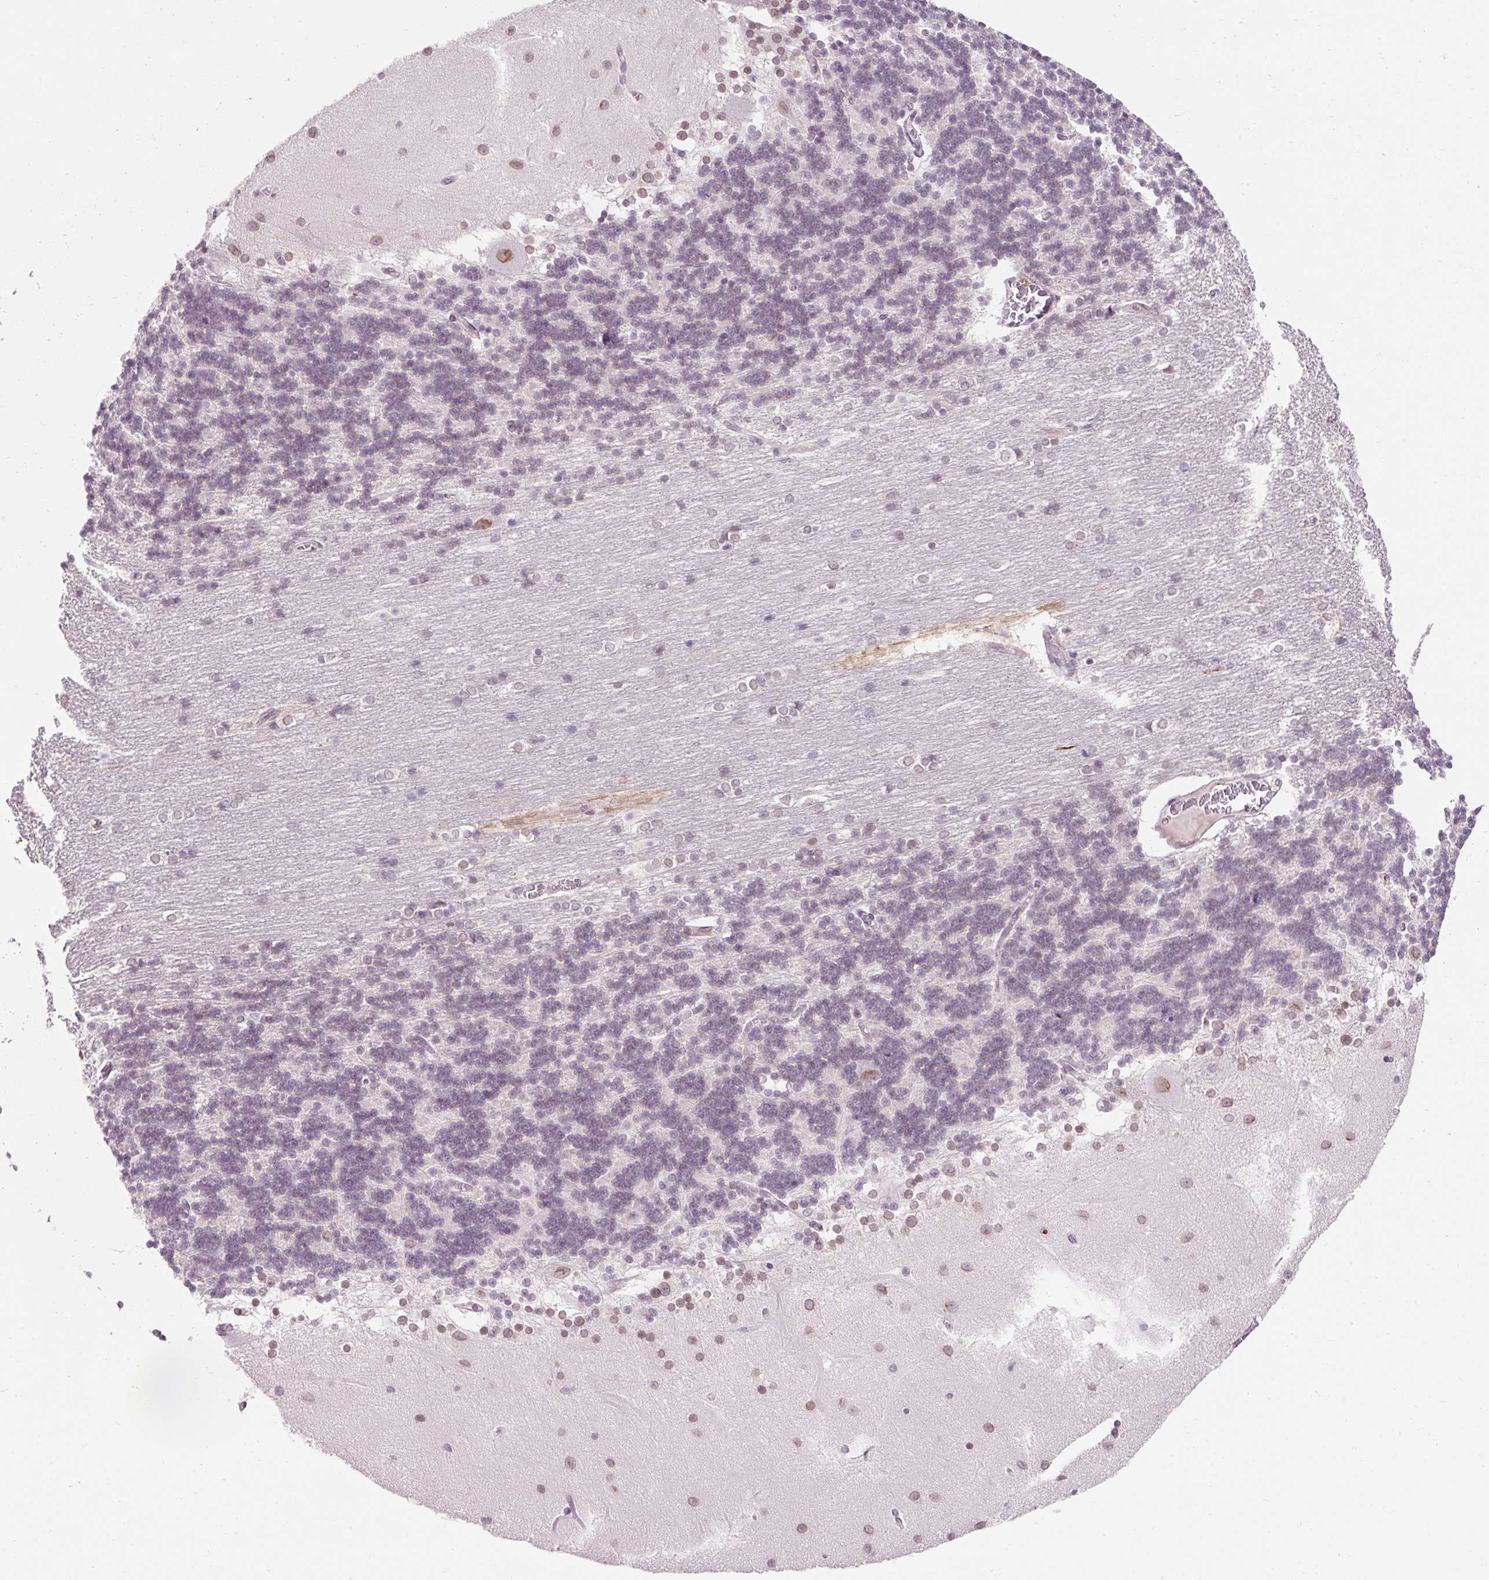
{"staining": {"intensity": "moderate", "quantity": "<25%", "location": "cytoplasmic/membranous,nuclear"}, "tissue": "cerebellum", "cell_type": "Cells in granular layer", "image_type": "normal", "snomed": [{"axis": "morphology", "description": "Normal tissue, NOS"}, {"axis": "topography", "description": "Cerebellum"}], "caption": "IHC (DAB) staining of unremarkable human cerebellum demonstrates moderate cytoplasmic/membranous,nuclear protein expression in about <25% of cells in granular layer.", "gene": "ZNF610", "patient": {"sex": "female", "age": 54}}